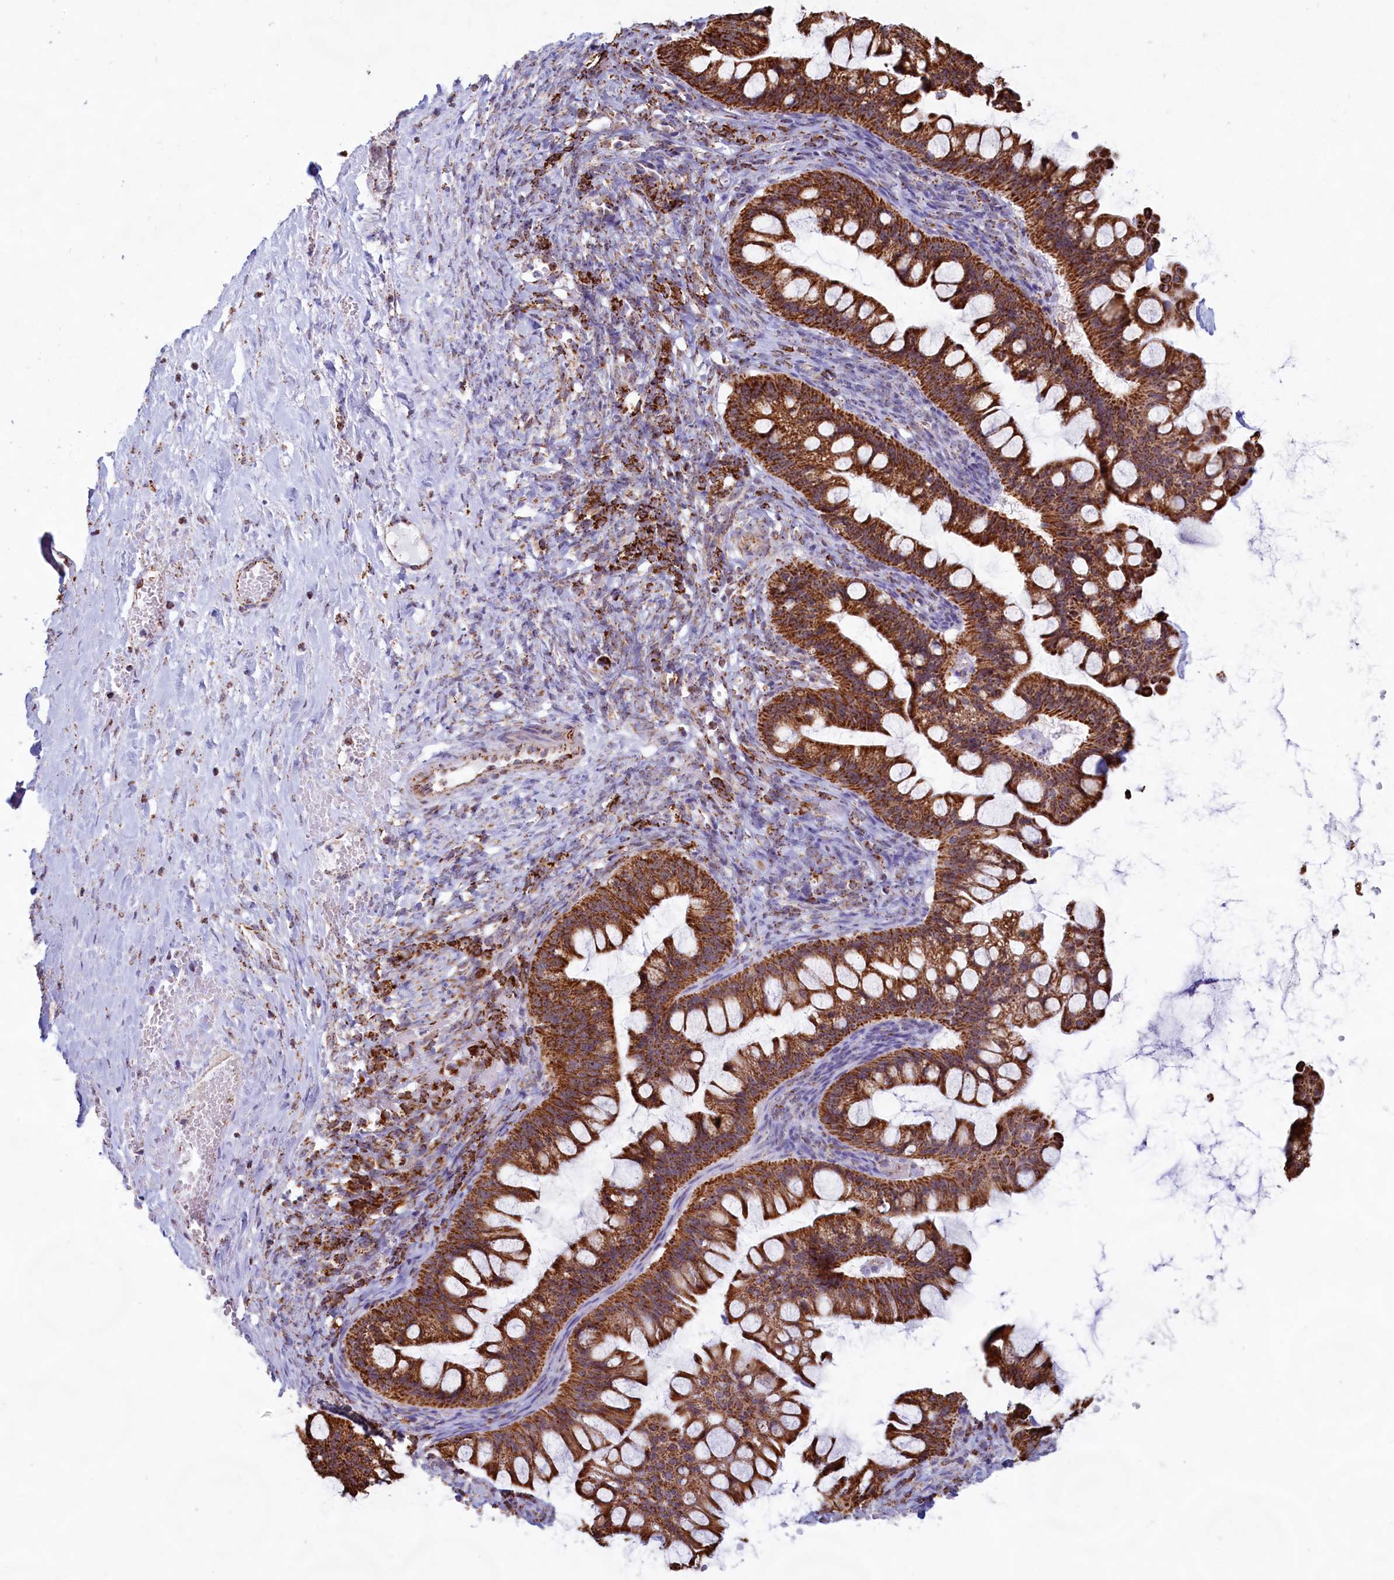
{"staining": {"intensity": "strong", "quantity": ">75%", "location": "cytoplasmic/membranous"}, "tissue": "ovarian cancer", "cell_type": "Tumor cells", "image_type": "cancer", "snomed": [{"axis": "morphology", "description": "Cystadenocarcinoma, mucinous, NOS"}, {"axis": "topography", "description": "Ovary"}], "caption": "High-magnification brightfield microscopy of ovarian mucinous cystadenocarcinoma stained with DAB (3,3'-diaminobenzidine) (brown) and counterstained with hematoxylin (blue). tumor cells exhibit strong cytoplasmic/membranous positivity is appreciated in about>75% of cells.", "gene": "C1D", "patient": {"sex": "female", "age": 73}}